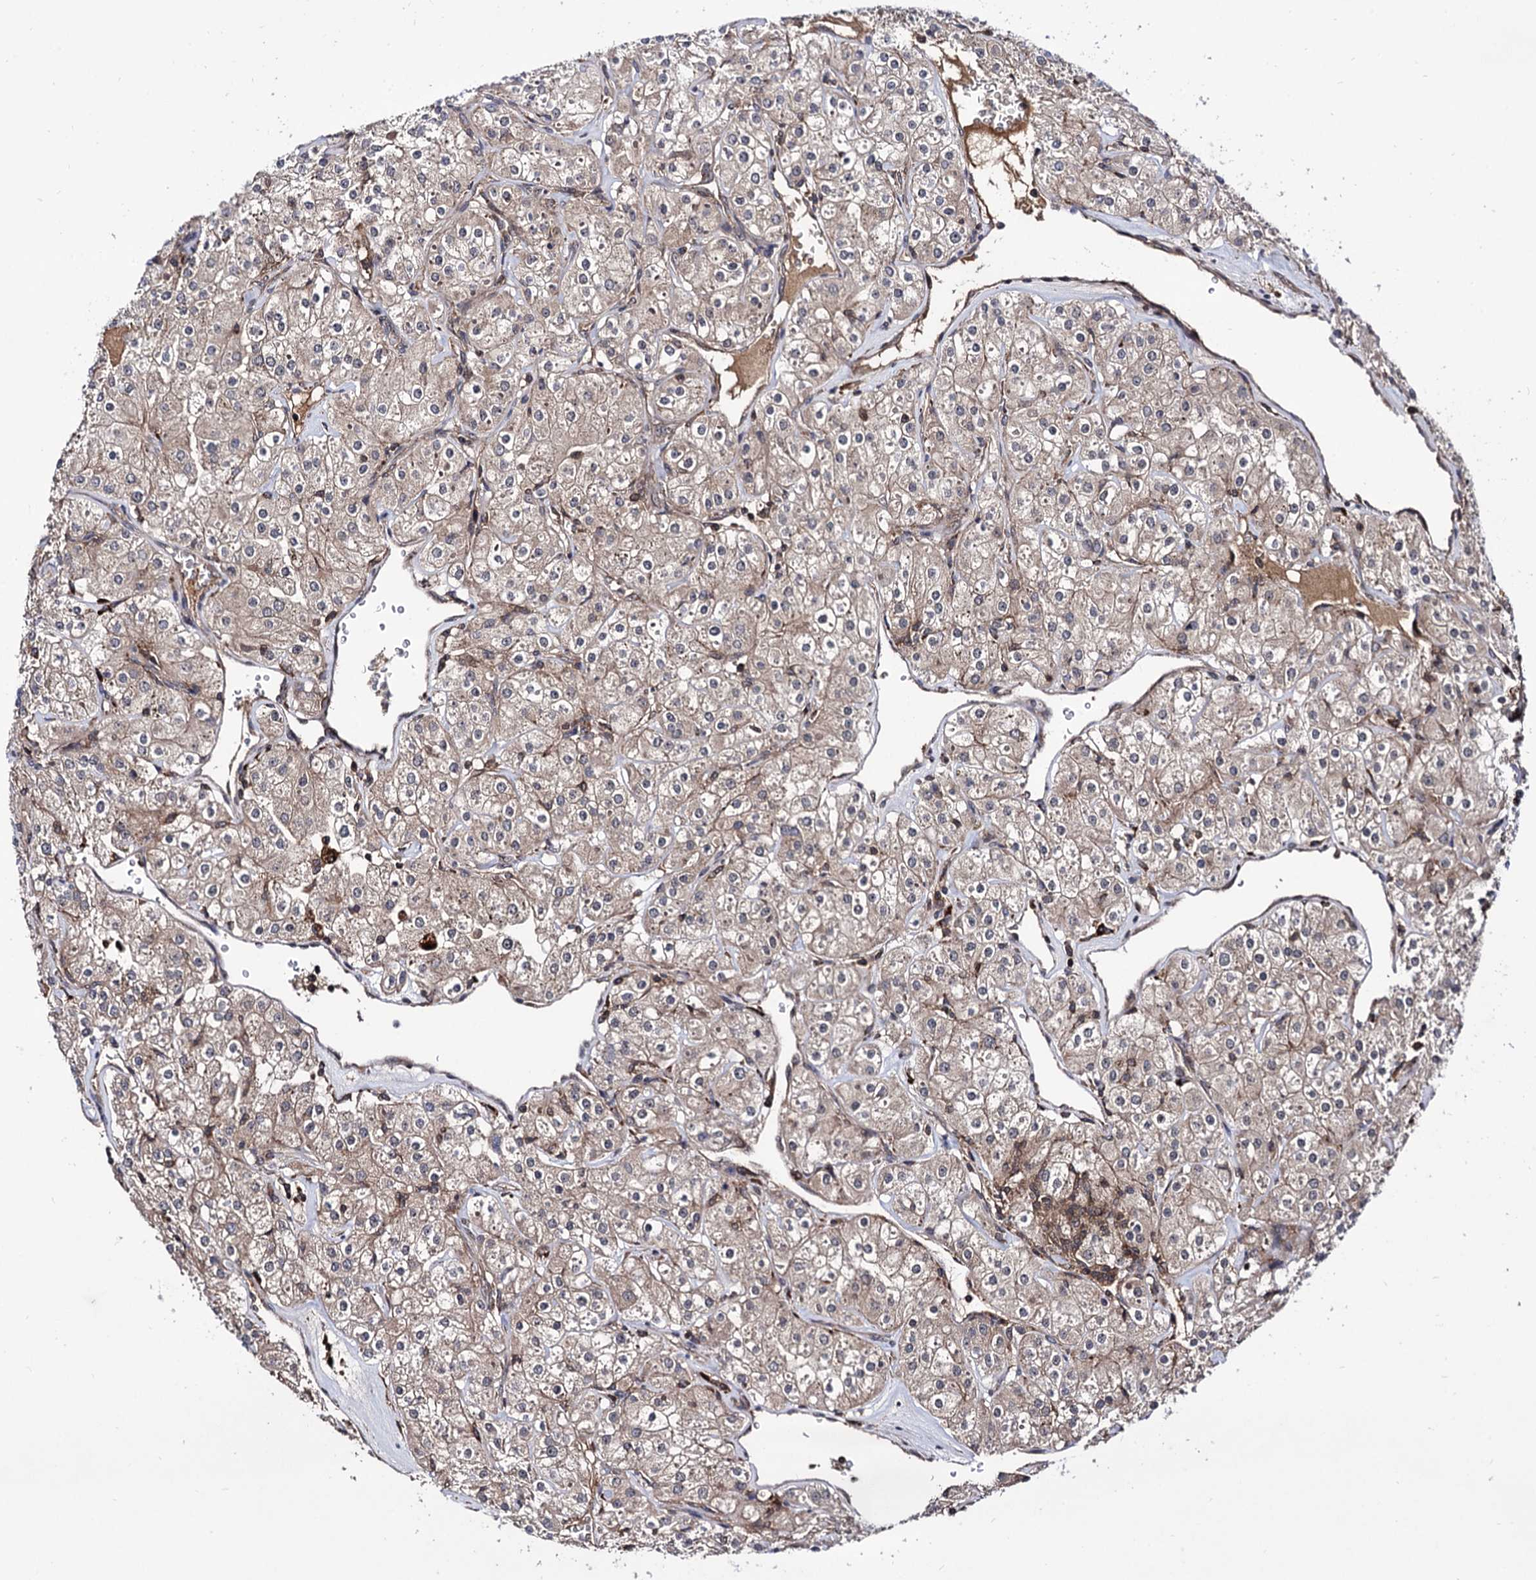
{"staining": {"intensity": "weak", "quantity": "25%-75%", "location": "cytoplasmic/membranous"}, "tissue": "renal cancer", "cell_type": "Tumor cells", "image_type": "cancer", "snomed": [{"axis": "morphology", "description": "Adenocarcinoma, NOS"}, {"axis": "topography", "description": "Kidney"}], "caption": "Immunohistochemistry of human renal adenocarcinoma reveals low levels of weak cytoplasmic/membranous staining in about 25%-75% of tumor cells. (Stains: DAB in brown, nuclei in blue, Microscopy: brightfield microscopy at high magnification).", "gene": "MICAL2", "patient": {"sex": "male", "age": 77}}